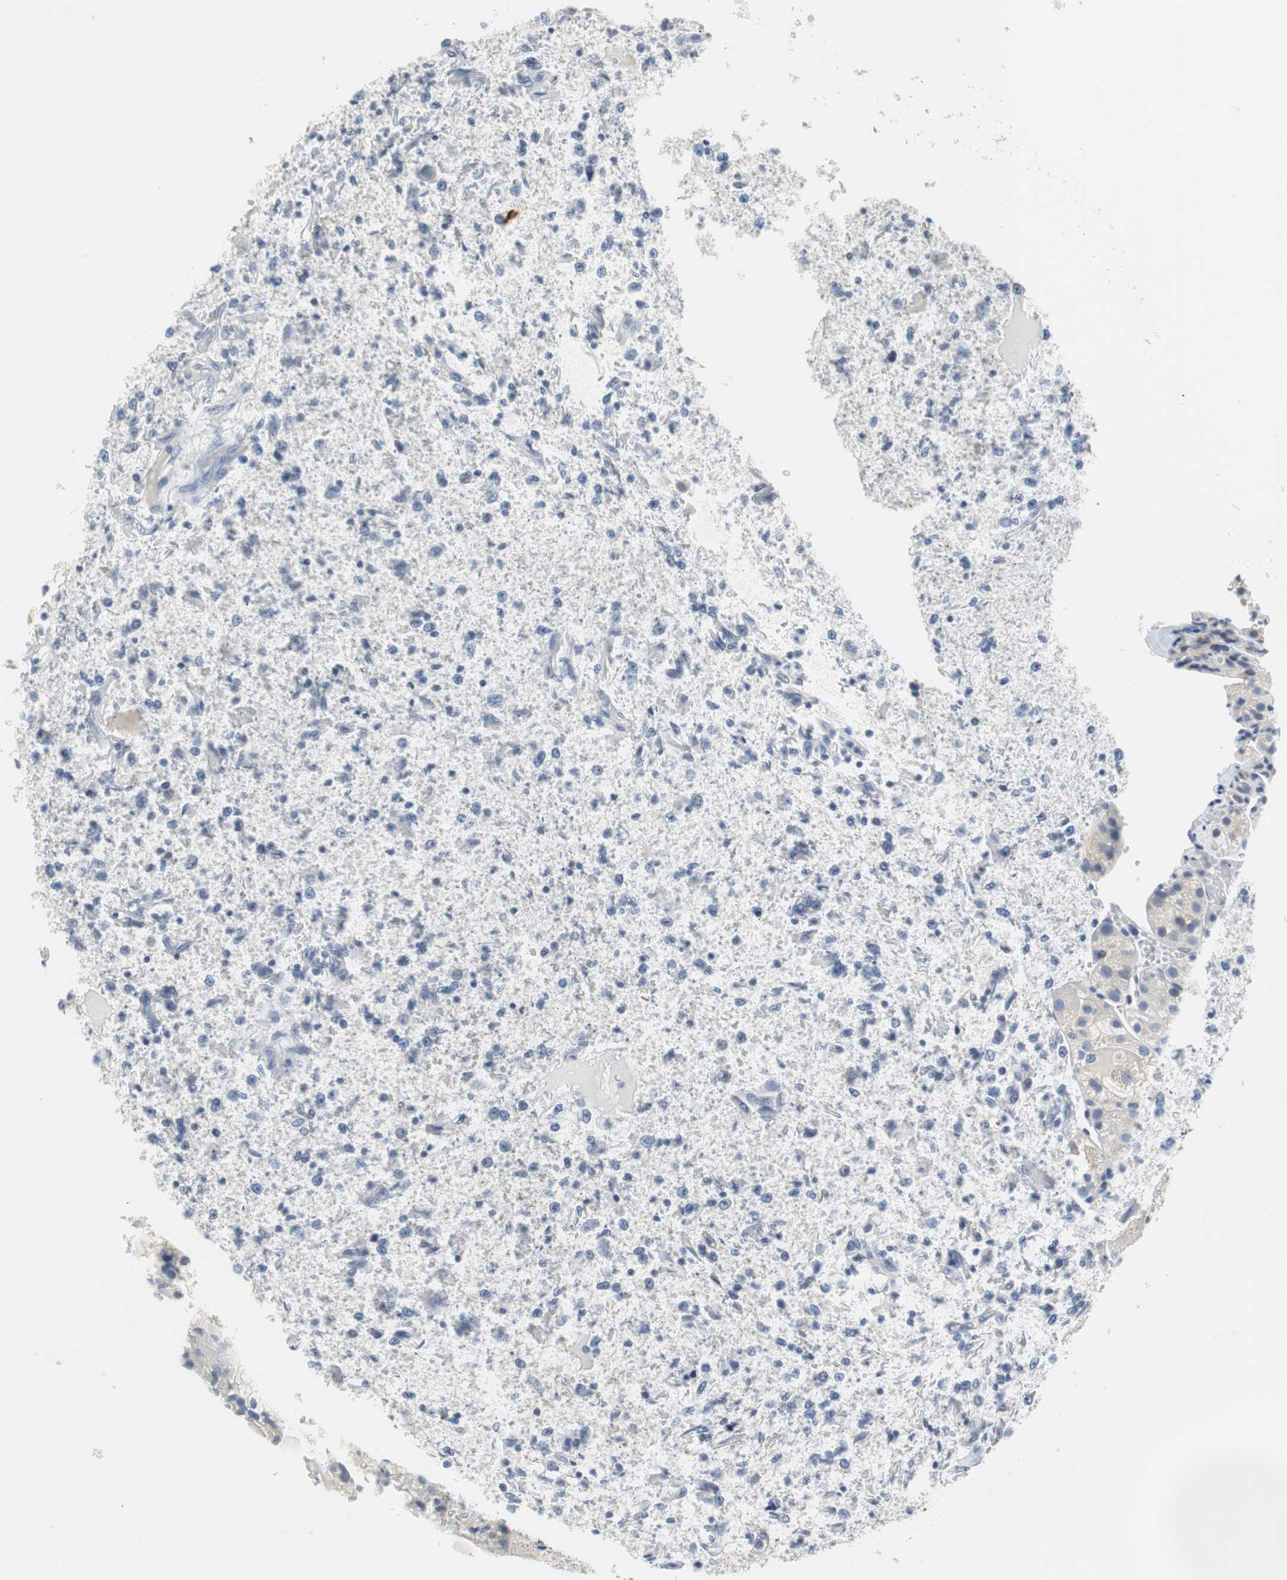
{"staining": {"intensity": "negative", "quantity": "none", "location": "none"}, "tissue": "renal cancer", "cell_type": "Tumor cells", "image_type": "cancer", "snomed": [{"axis": "morphology", "description": "Normal tissue, NOS"}, {"axis": "morphology", "description": "Adenocarcinoma, NOS"}, {"axis": "topography", "description": "Kidney"}], "caption": "Immunohistochemistry (IHC) micrograph of human renal cancer stained for a protein (brown), which displays no staining in tumor cells. Brightfield microscopy of IHC stained with DAB (brown) and hematoxylin (blue), captured at high magnification.", "gene": "MUC7", "patient": {"sex": "male", "age": 61}}